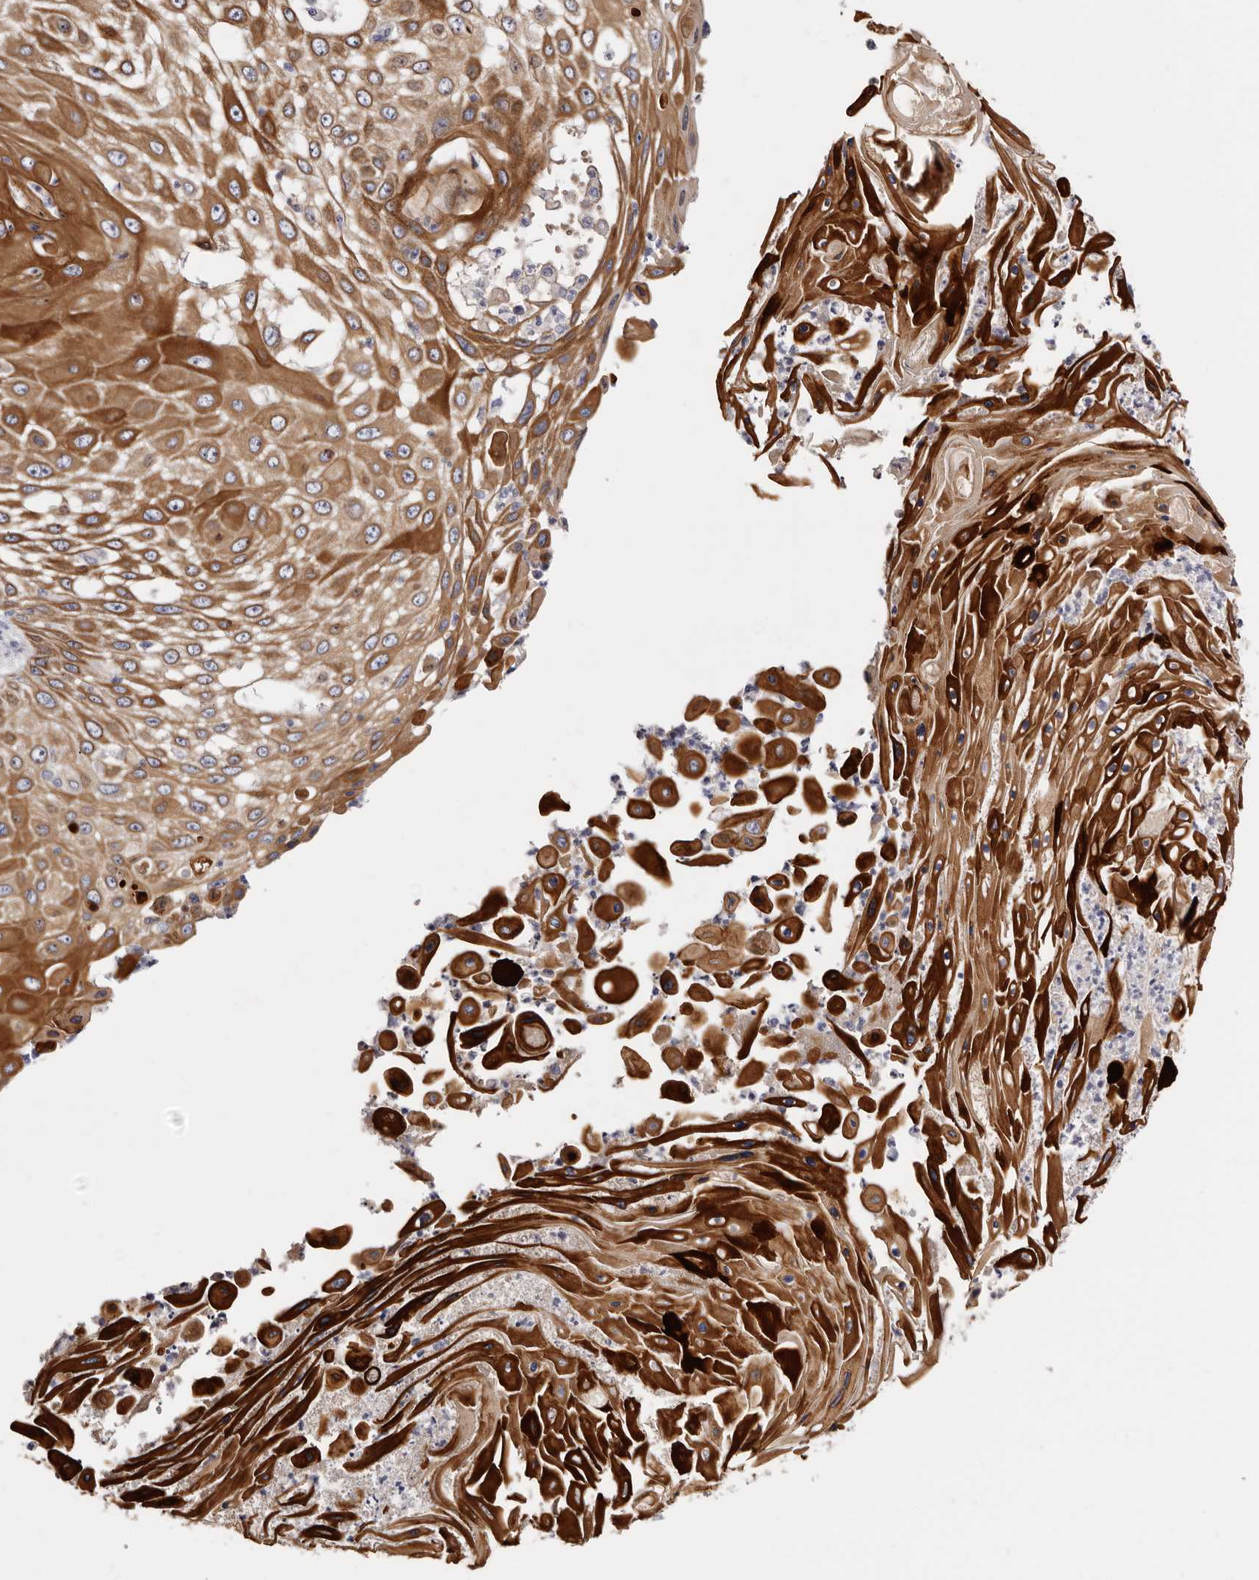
{"staining": {"intensity": "strong", "quantity": ">75%", "location": "cytoplasmic/membranous"}, "tissue": "skin cancer", "cell_type": "Tumor cells", "image_type": "cancer", "snomed": [{"axis": "morphology", "description": "Squamous cell carcinoma, NOS"}, {"axis": "topography", "description": "Skin"}], "caption": "Protein expression analysis of human squamous cell carcinoma (skin) reveals strong cytoplasmic/membranous staining in approximately >75% of tumor cells.", "gene": "STK16", "patient": {"sex": "female", "age": 44}}